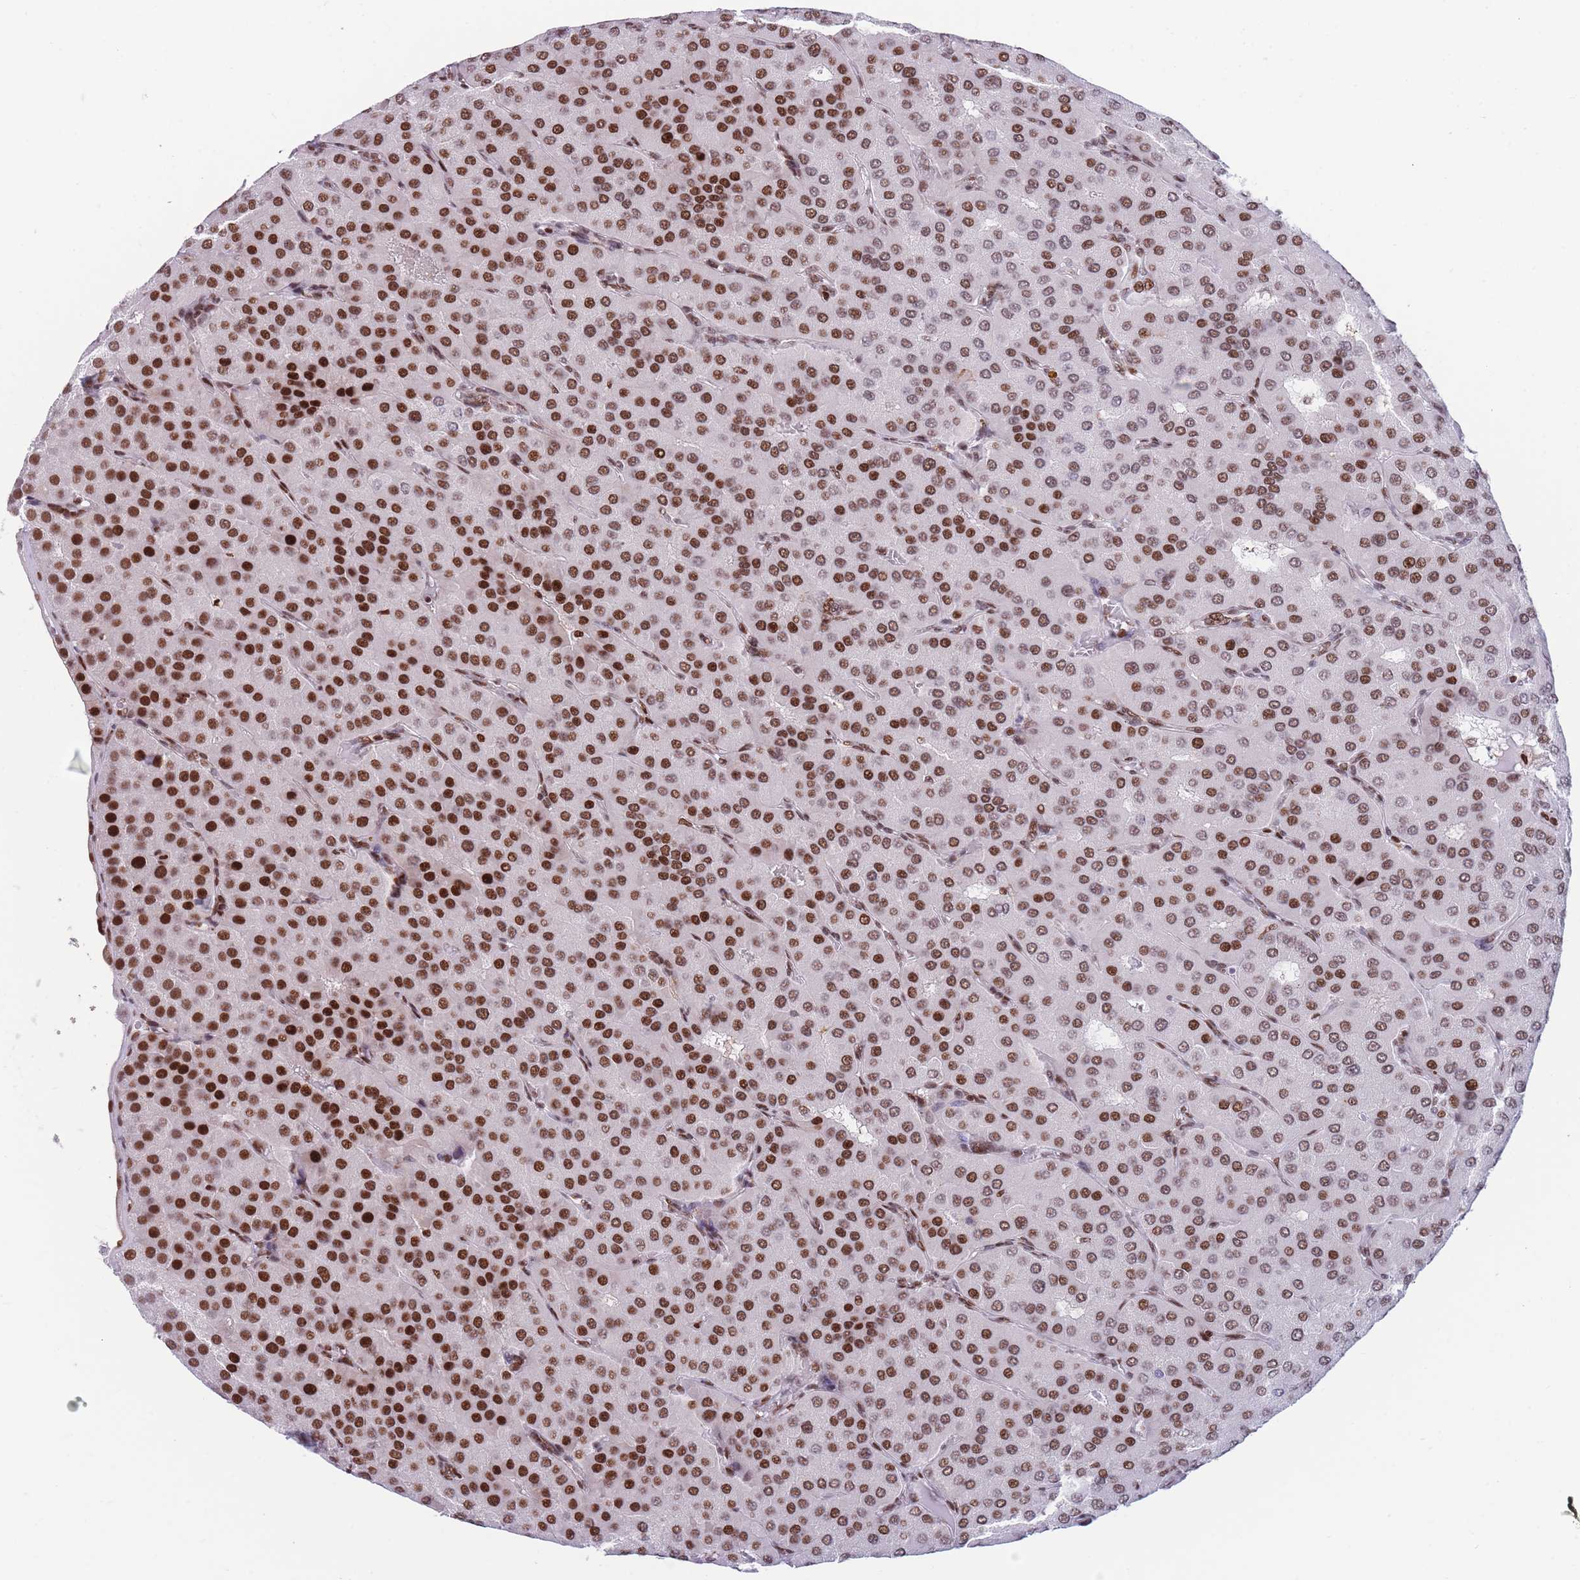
{"staining": {"intensity": "strong", "quantity": ">75%", "location": "nuclear"}, "tissue": "parathyroid gland", "cell_type": "Glandular cells", "image_type": "normal", "snomed": [{"axis": "morphology", "description": "Normal tissue, NOS"}, {"axis": "morphology", "description": "Adenoma, NOS"}, {"axis": "topography", "description": "Parathyroid gland"}], "caption": "Immunohistochemistry (DAB) staining of benign parathyroid gland shows strong nuclear protein positivity in approximately >75% of glandular cells.", "gene": "DNAJC3", "patient": {"sex": "female", "age": 86}}